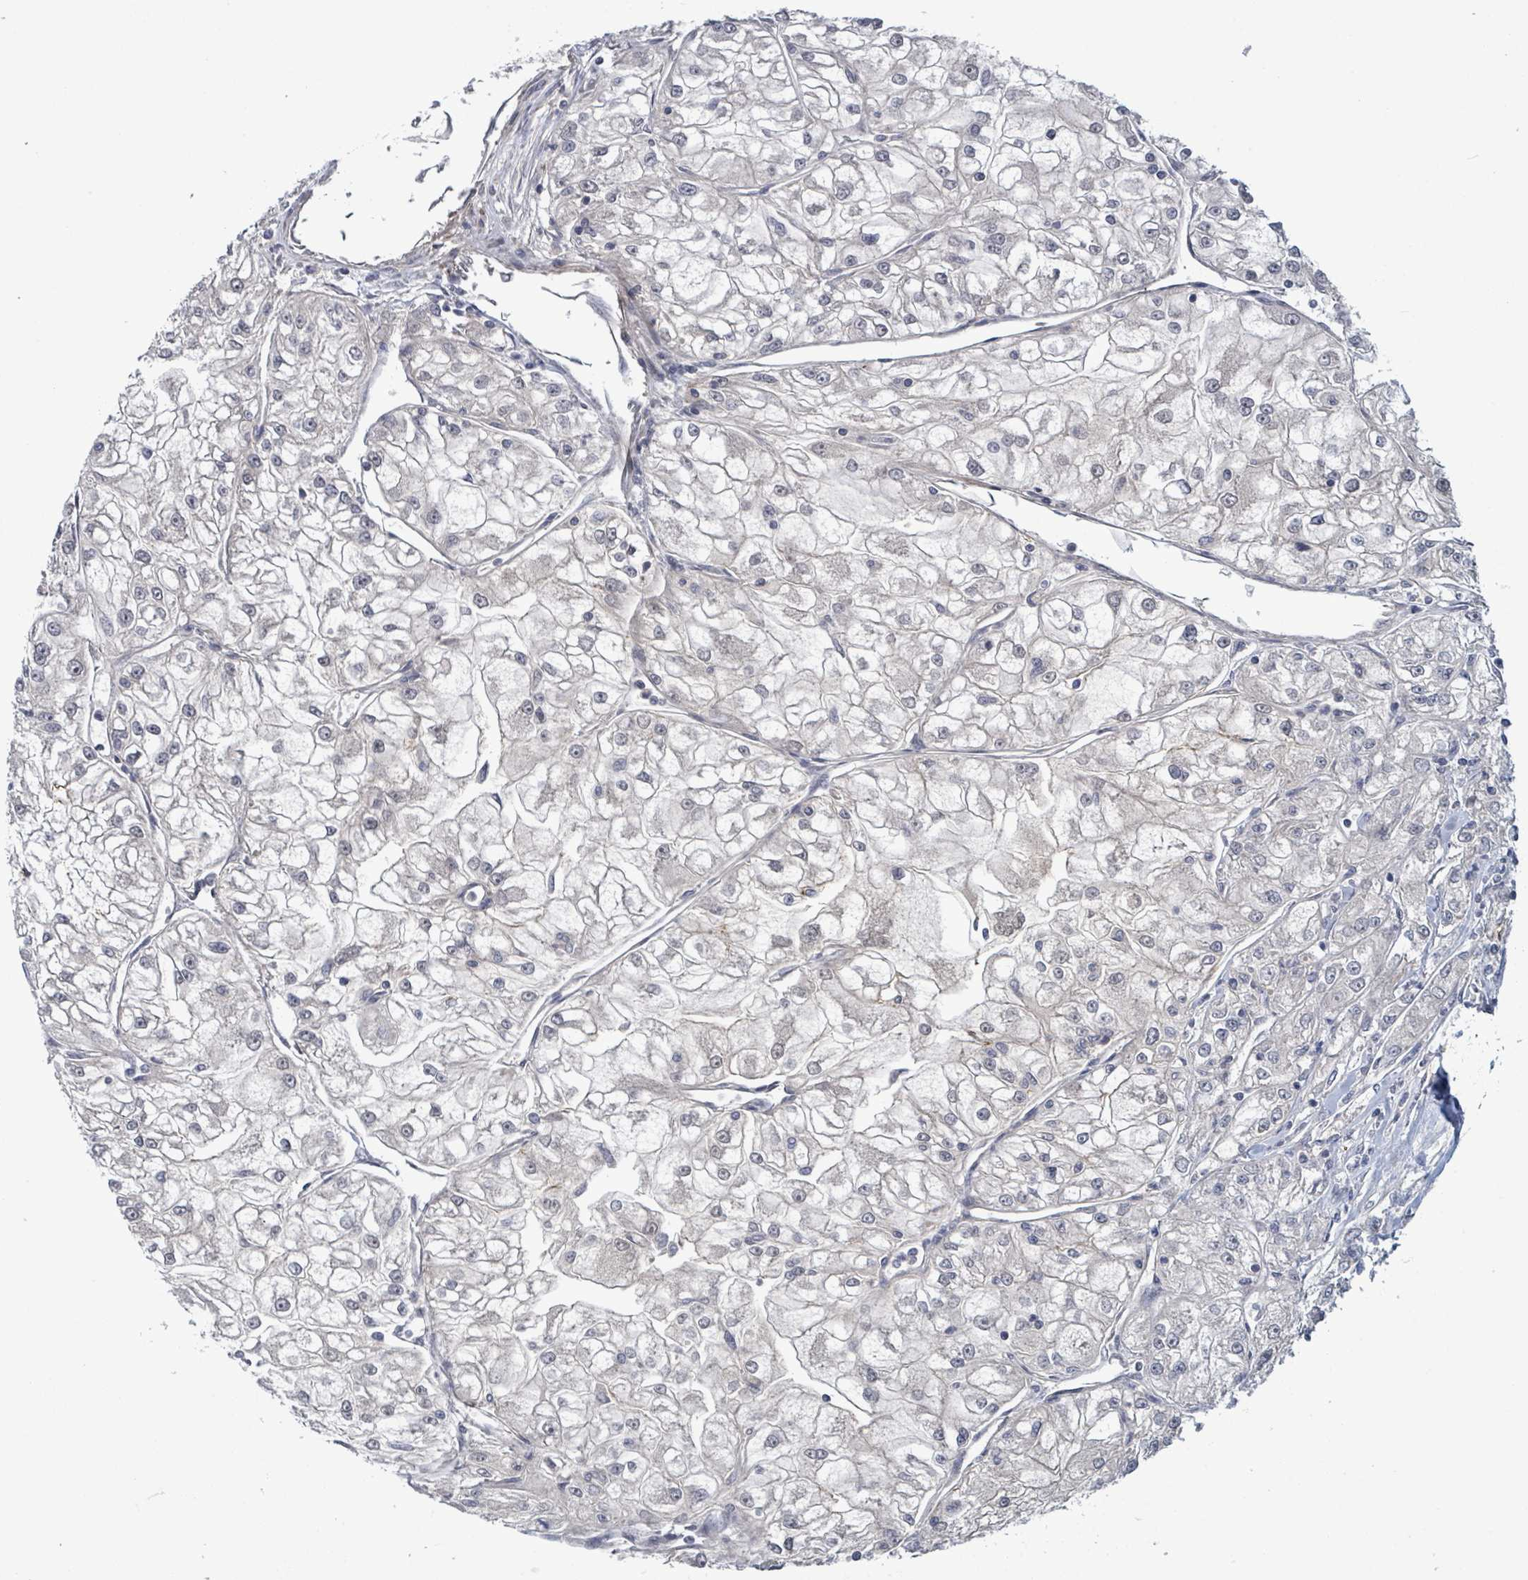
{"staining": {"intensity": "negative", "quantity": "none", "location": "none"}, "tissue": "renal cancer", "cell_type": "Tumor cells", "image_type": "cancer", "snomed": [{"axis": "morphology", "description": "Adenocarcinoma, NOS"}, {"axis": "topography", "description": "Kidney"}], "caption": "Micrograph shows no significant protein staining in tumor cells of renal cancer (adenocarcinoma). (DAB immunohistochemistry, high magnification).", "gene": "AMMECR1", "patient": {"sex": "female", "age": 72}}